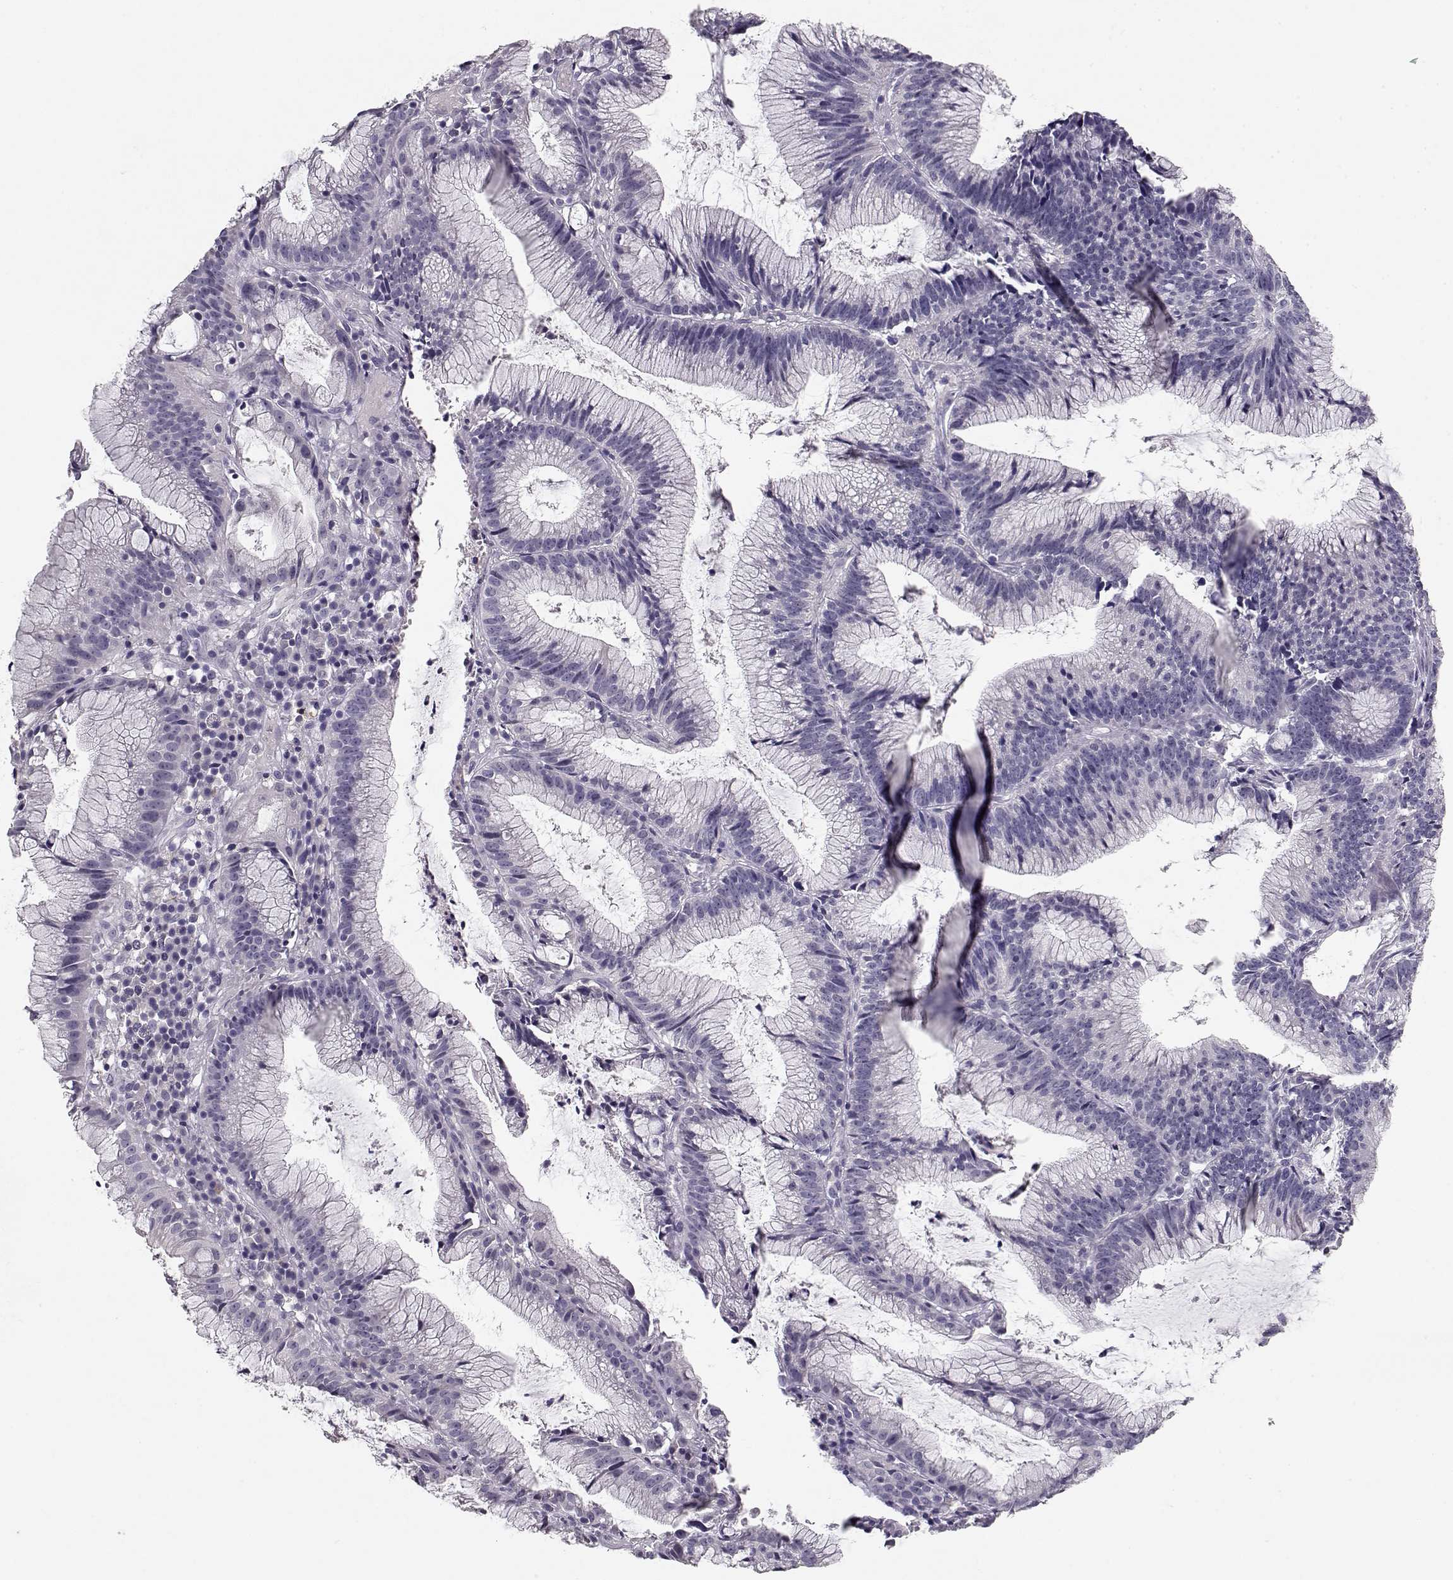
{"staining": {"intensity": "negative", "quantity": "none", "location": "none"}, "tissue": "colorectal cancer", "cell_type": "Tumor cells", "image_type": "cancer", "snomed": [{"axis": "morphology", "description": "Adenocarcinoma, NOS"}, {"axis": "topography", "description": "Colon"}], "caption": "Colorectal adenocarcinoma was stained to show a protein in brown. There is no significant expression in tumor cells.", "gene": "TPH2", "patient": {"sex": "female", "age": 78}}